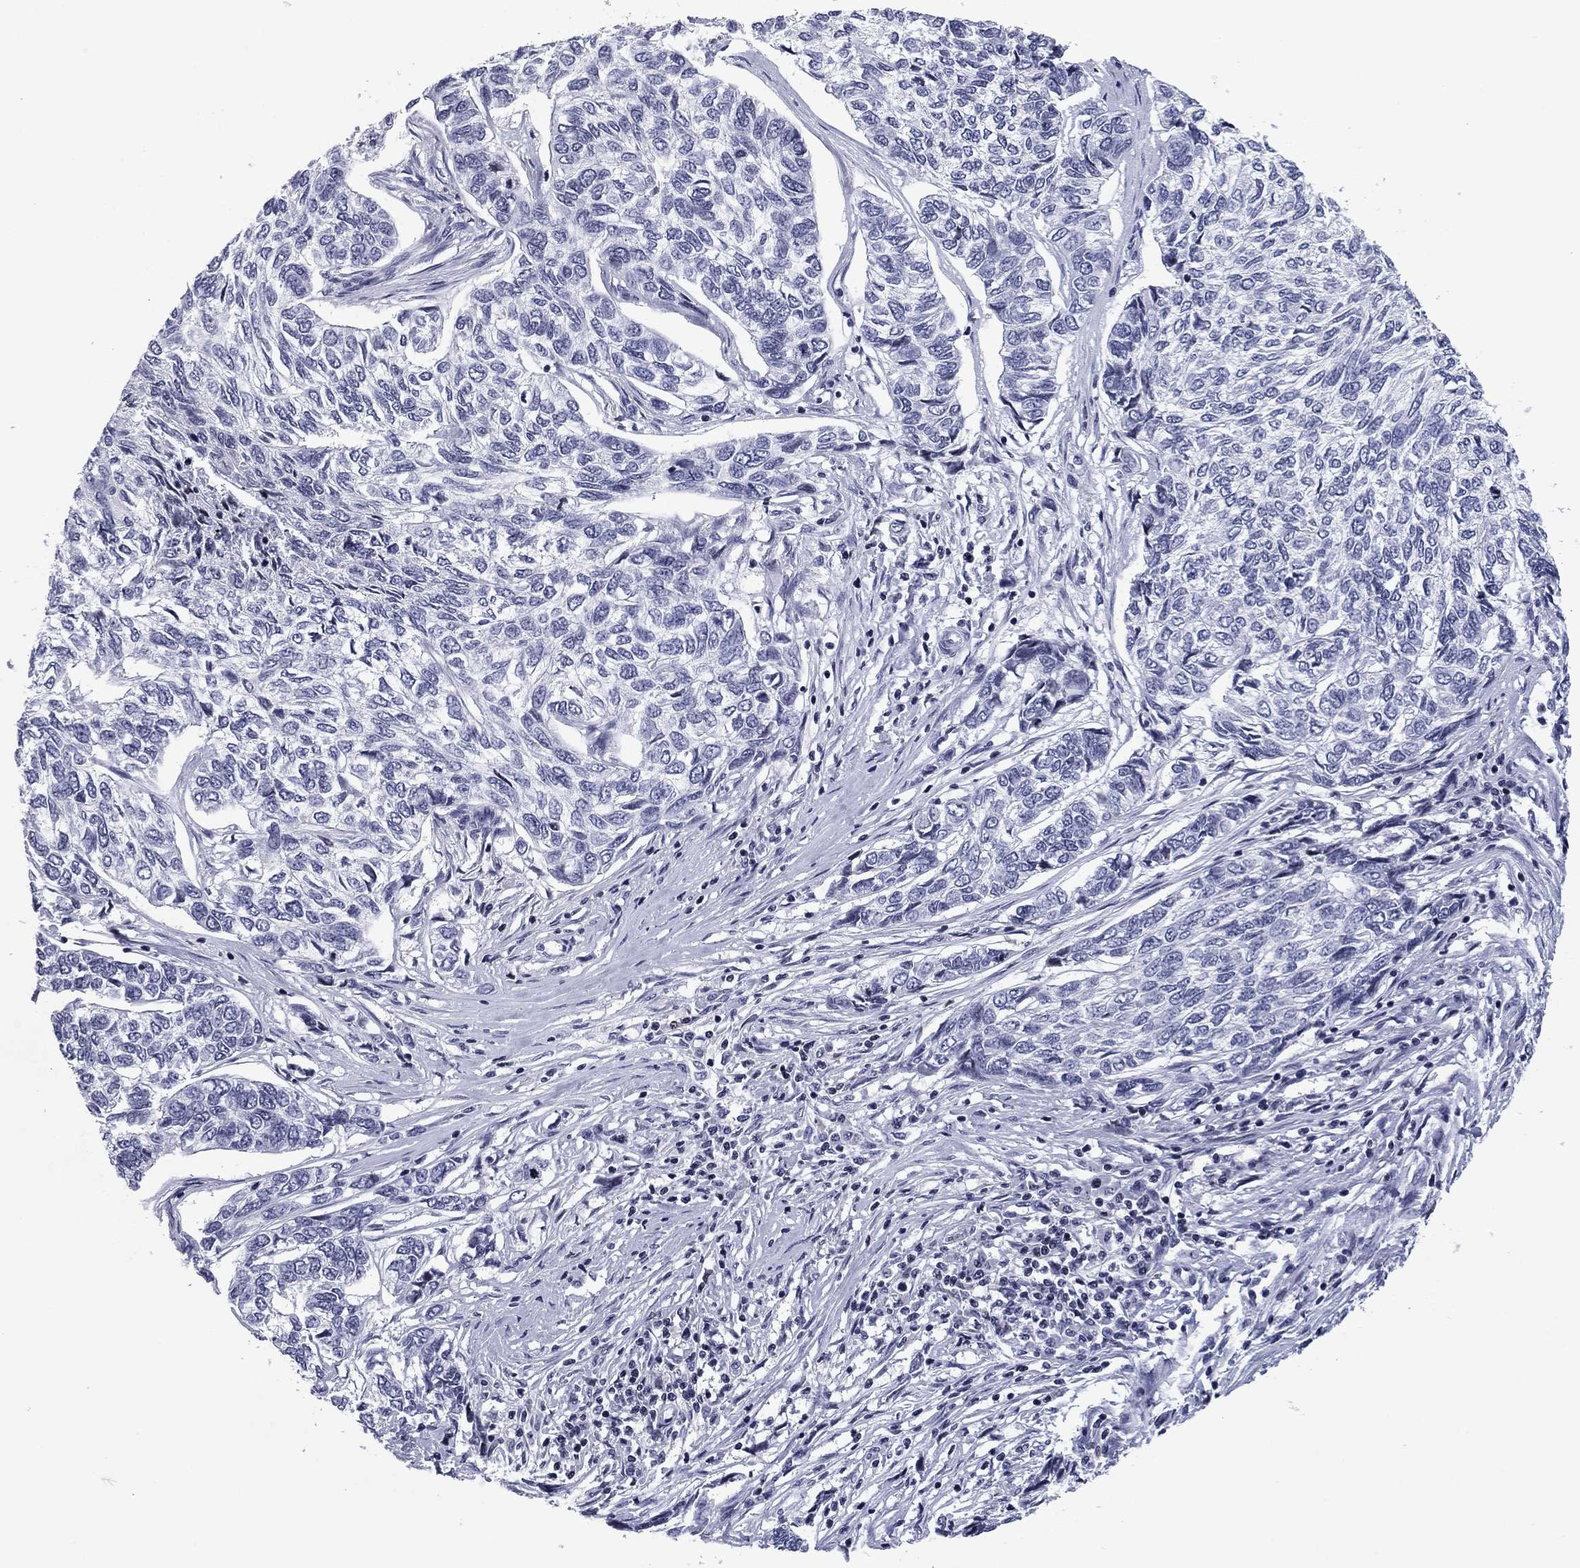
{"staining": {"intensity": "negative", "quantity": "none", "location": "none"}, "tissue": "skin cancer", "cell_type": "Tumor cells", "image_type": "cancer", "snomed": [{"axis": "morphology", "description": "Basal cell carcinoma"}, {"axis": "topography", "description": "Skin"}], "caption": "Tumor cells show no significant expression in skin basal cell carcinoma.", "gene": "CCDC144A", "patient": {"sex": "female", "age": 65}}